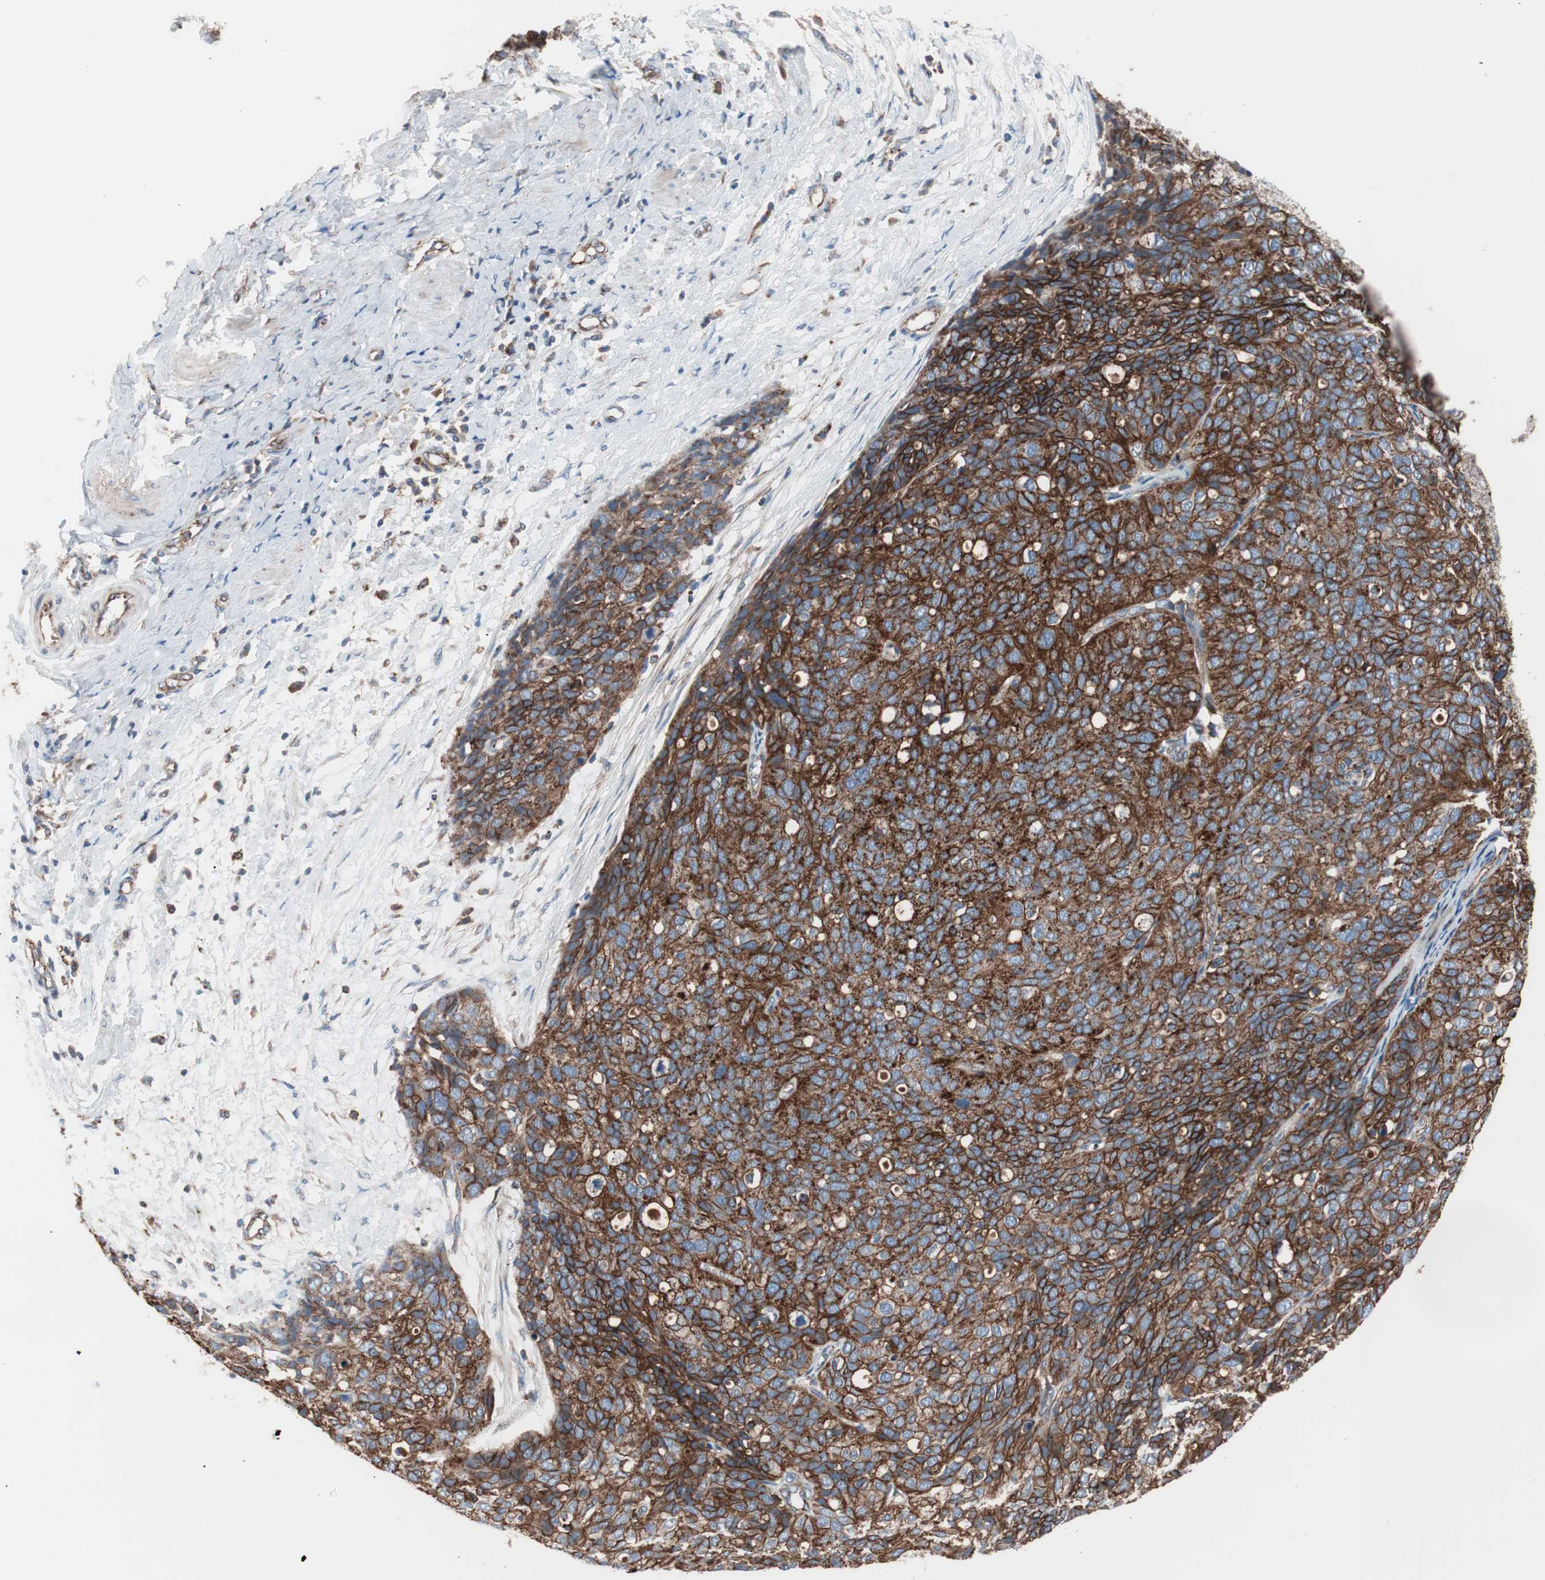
{"staining": {"intensity": "strong", "quantity": ">75%", "location": "cytoplasmic/membranous"}, "tissue": "ovarian cancer", "cell_type": "Tumor cells", "image_type": "cancer", "snomed": [{"axis": "morphology", "description": "Carcinoma, endometroid"}, {"axis": "topography", "description": "Ovary"}], "caption": "Endometroid carcinoma (ovarian) was stained to show a protein in brown. There is high levels of strong cytoplasmic/membranous expression in approximately >75% of tumor cells. The protein of interest is stained brown, and the nuclei are stained in blue (DAB (3,3'-diaminobenzidine) IHC with brightfield microscopy, high magnification).", "gene": "FLOT2", "patient": {"sex": "female", "age": 60}}